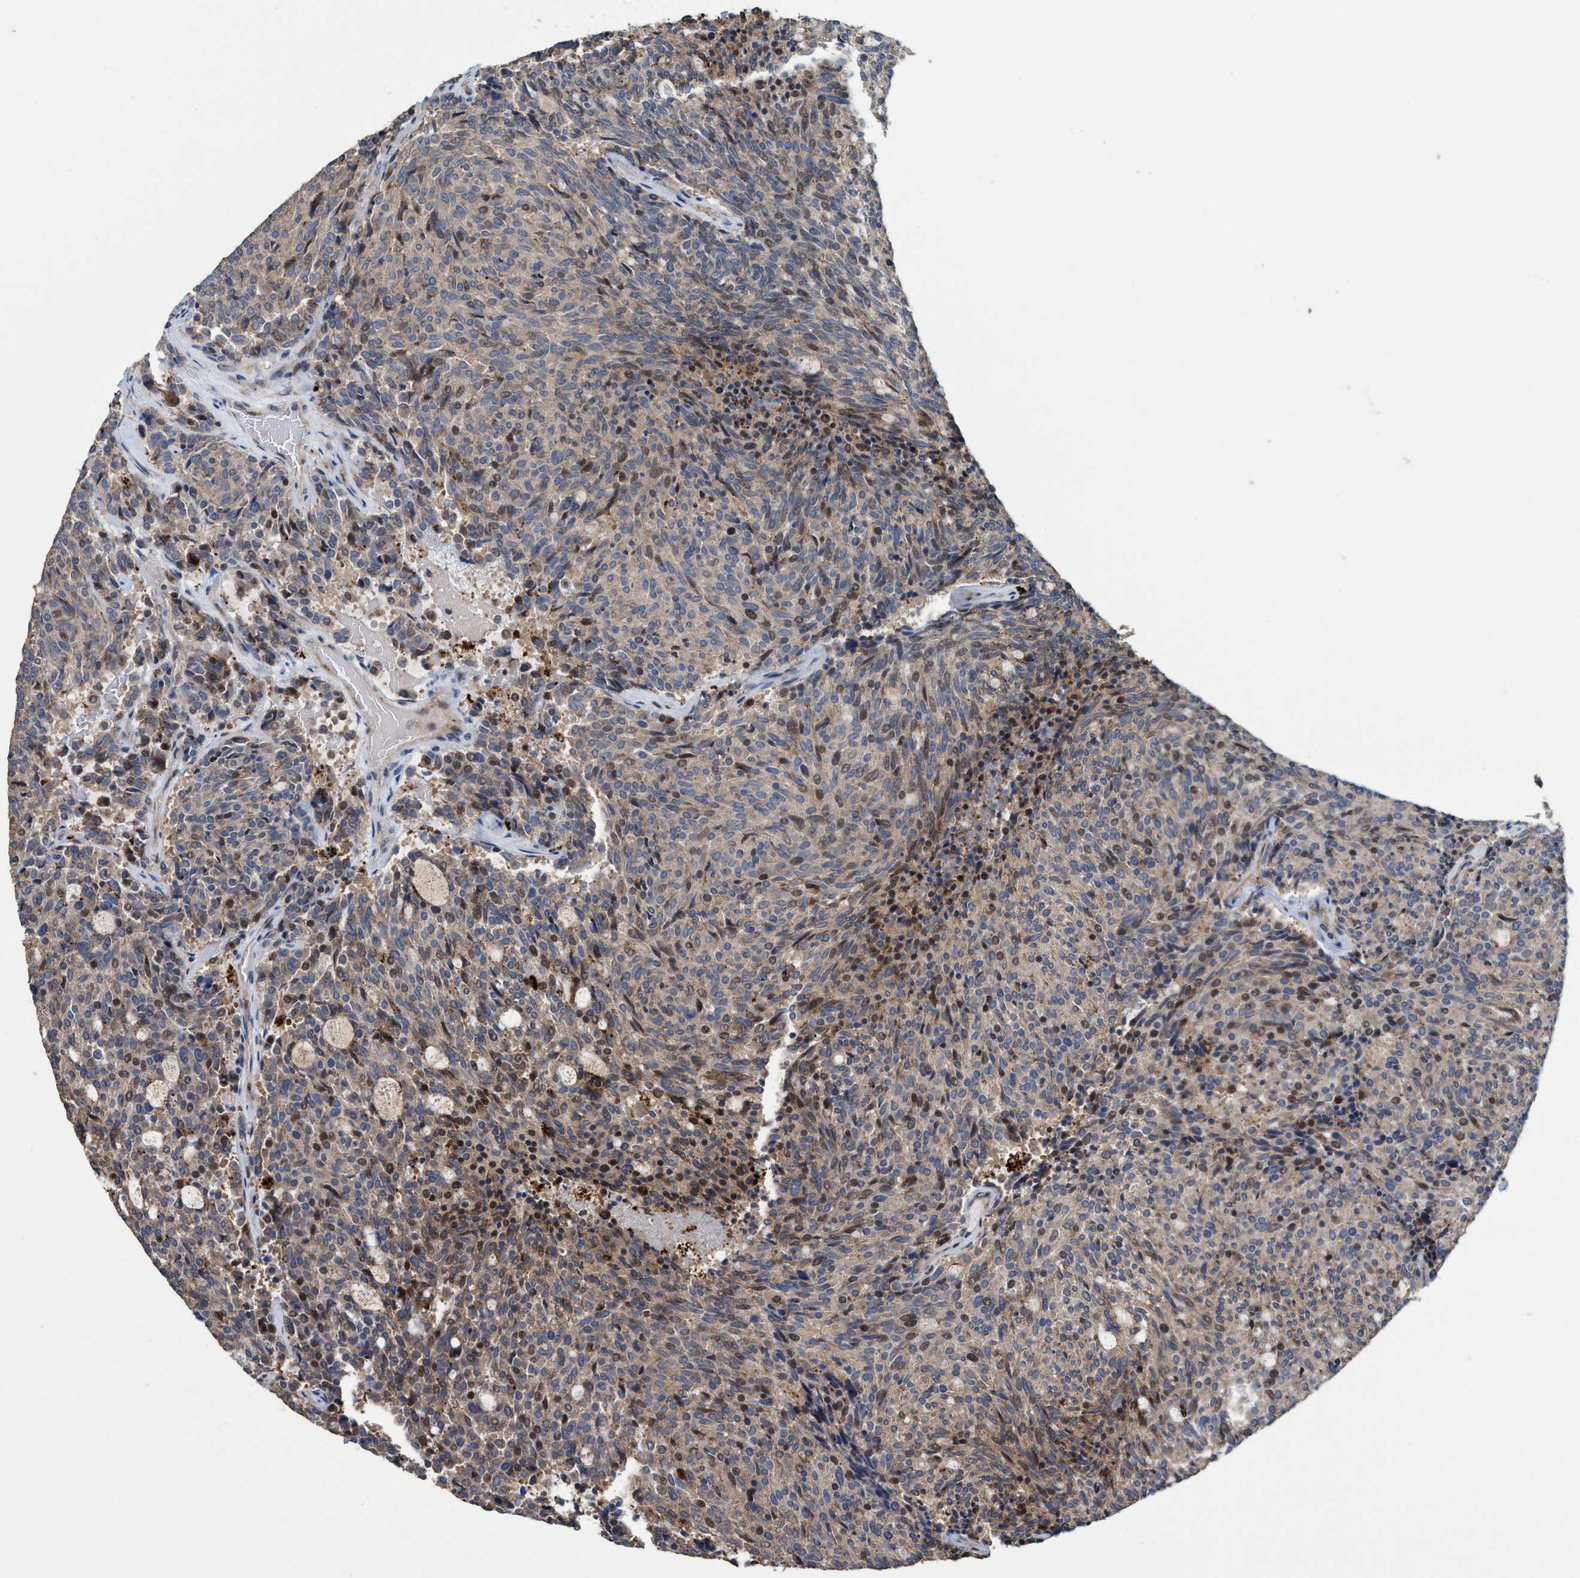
{"staining": {"intensity": "weak", "quantity": "<25%", "location": "cytoplasmic/membranous"}, "tissue": "carcinoid", "cell_type": "Tumor cells", "image_type": "cancer", "snomed": [{"axis": "morphology", "description": "Carcinoid, malignant, NOS"}, {"axis": "topography", "description": "Pancreas"}], "caption": "An immunohistochemistry histopathology image of carcinoid is shown. There is no staining in tumor cells of carcinoid.", "gene": "BBS9", "patient": {"sex": "female", "age": 54}}